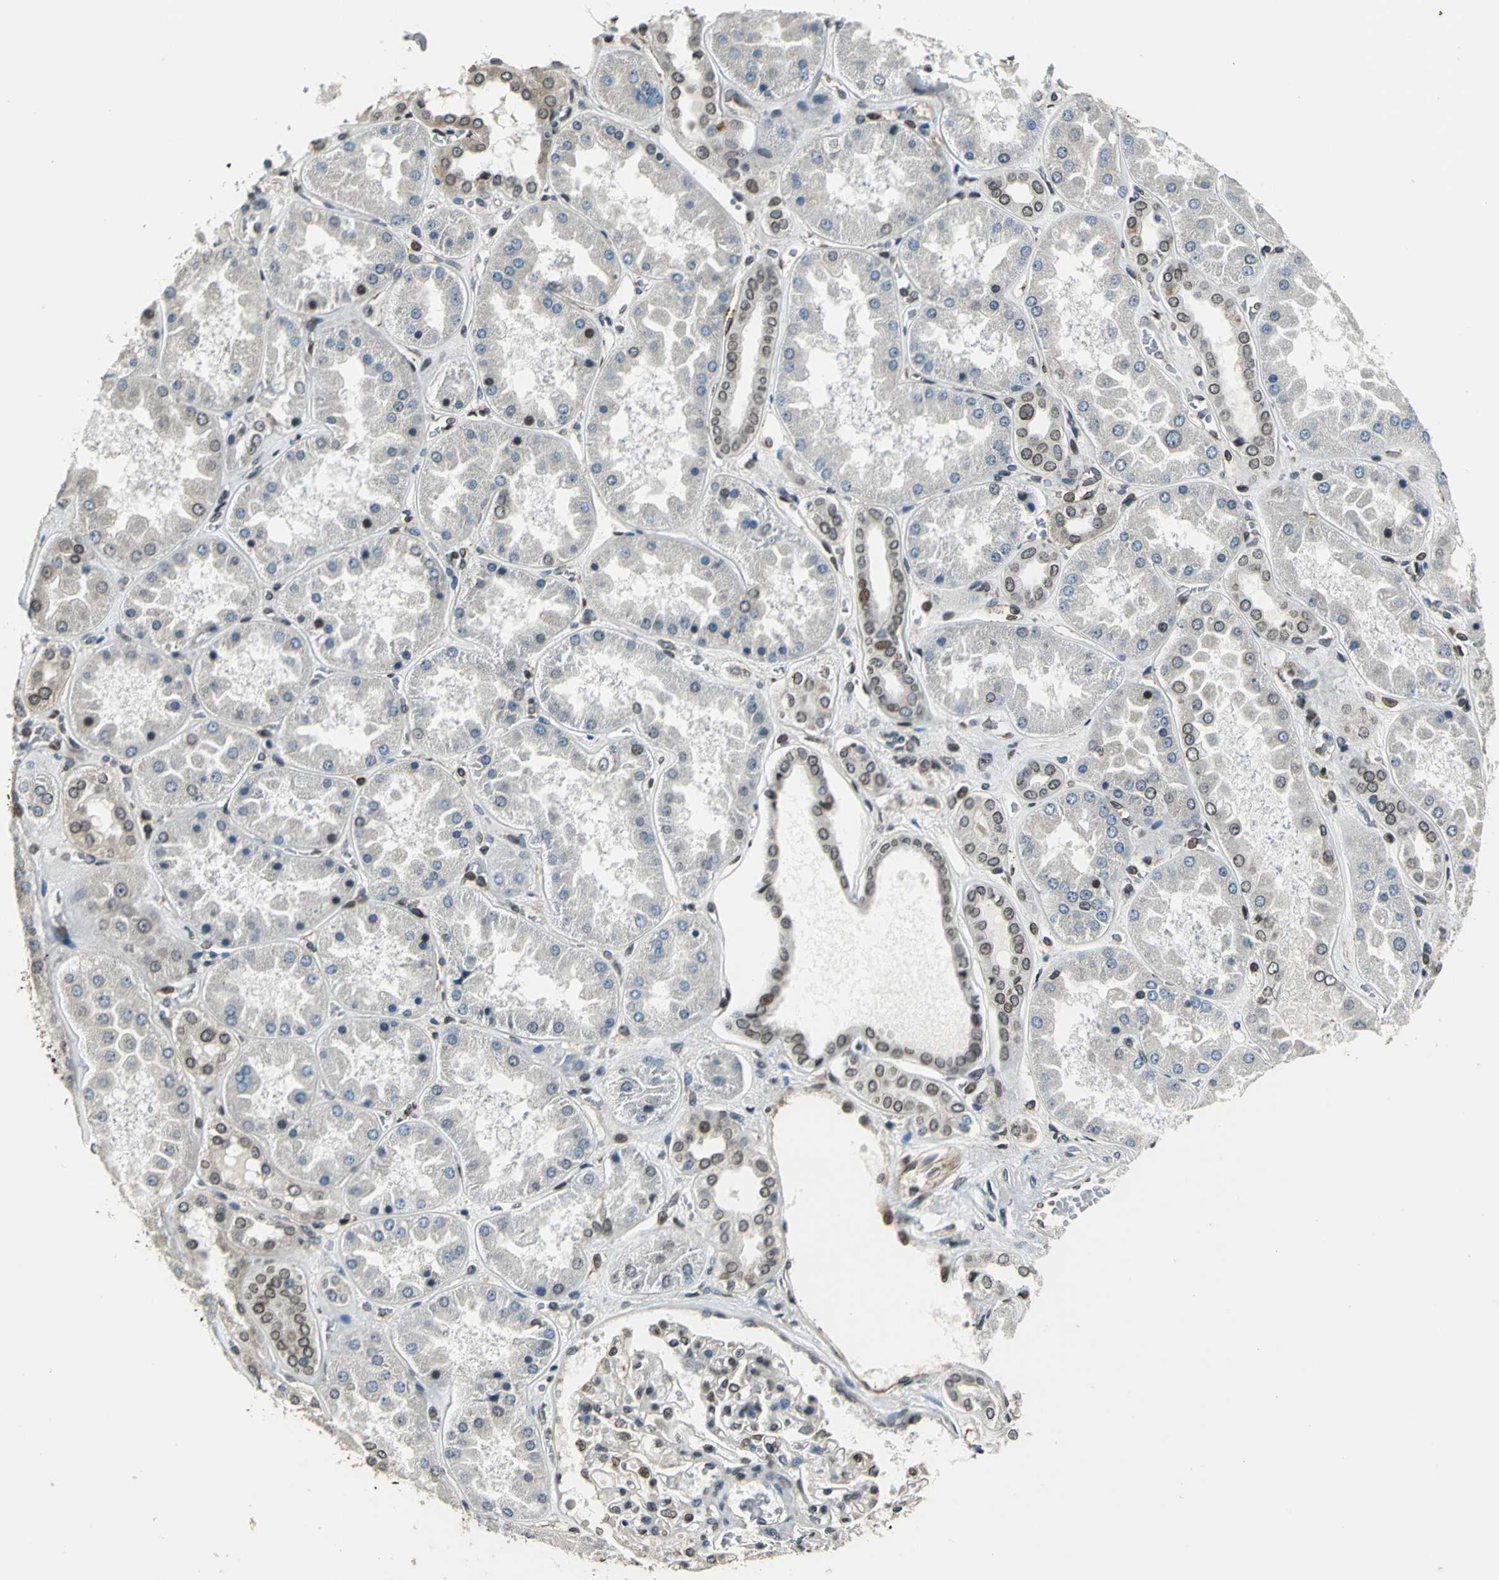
{"staining": {"intensity": "strong", "quantity": "25%-75%", "location": "nuclear"}, "tissue": "kidney", "cell_type": "Cells in glomeruli", "image_type": "normal", "snomed": [{"axis": "morphology", "description": "Normal tissue, NOS"}, {"axis": "topography", "description": "Kidney"}], "caption": "Protein staining shows strong nuclear expression in approximately 25%-75% of cells in glomeruli in benign kidney. Immunohistochemistry (ihc) stains the protein in brown and the nuclei are stained blue.", "gene": "BRIP1", "patient": {"sex": "female", "age": 56}}